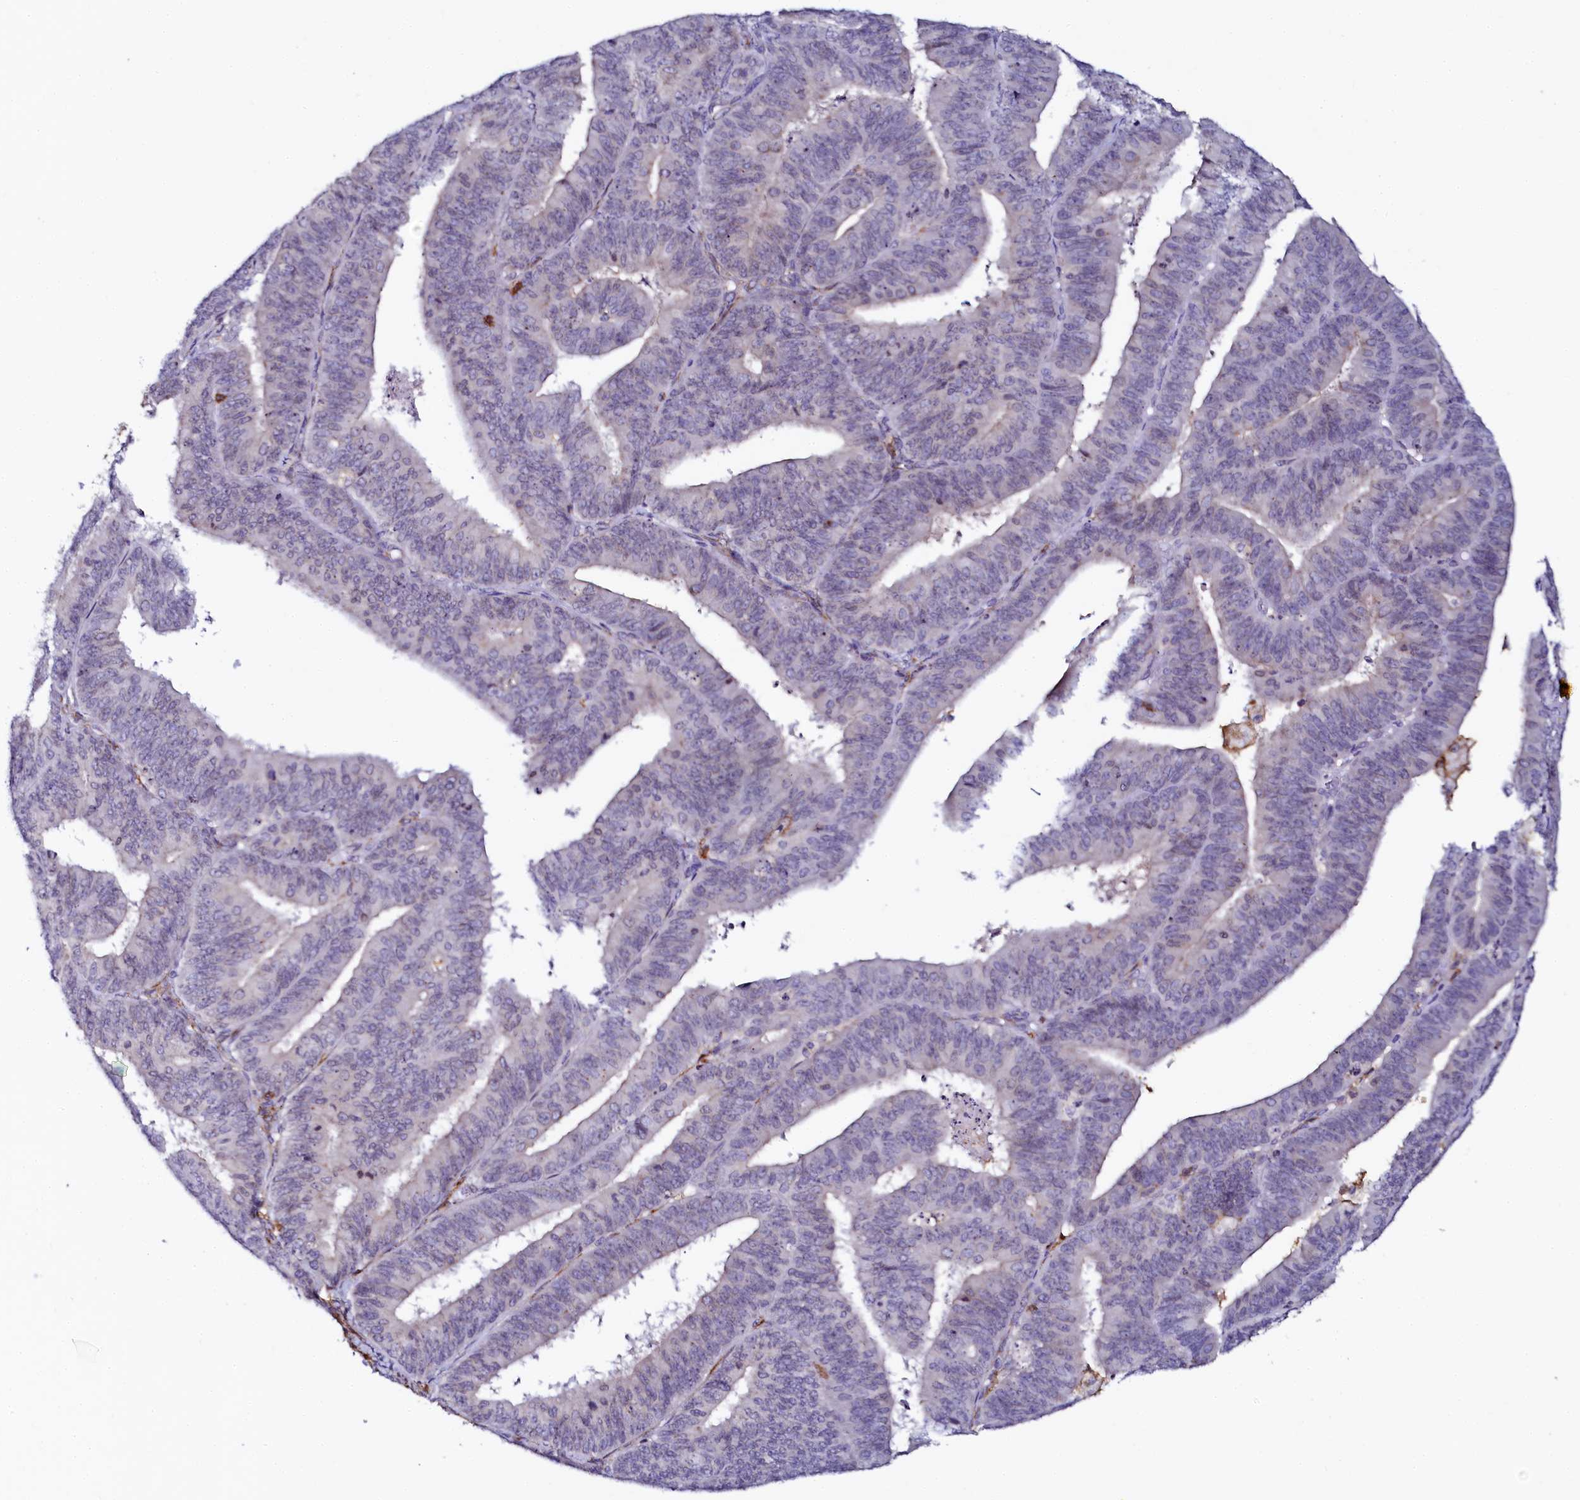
{"staining": {"intensity": "negative", "quantity": "none", "location": "none"}, "tissue": "endometrial cancer", "cell_type": "Tumor cells", "image_type": "cancer", "snomed": [{"axis": "morphology", "description": "Adenocarcinoma, NOS"}, {"axis": "topography", "description": "Endometrium"}], "caption": "DAB (3,3'-diaminobenzidine) immunohistochemical staining of human adenocarcinoma (endometrial) shows no significant expression in tumor cells.", "gene": "AAAS", "patient": {"sex": "female", "age": 73}}